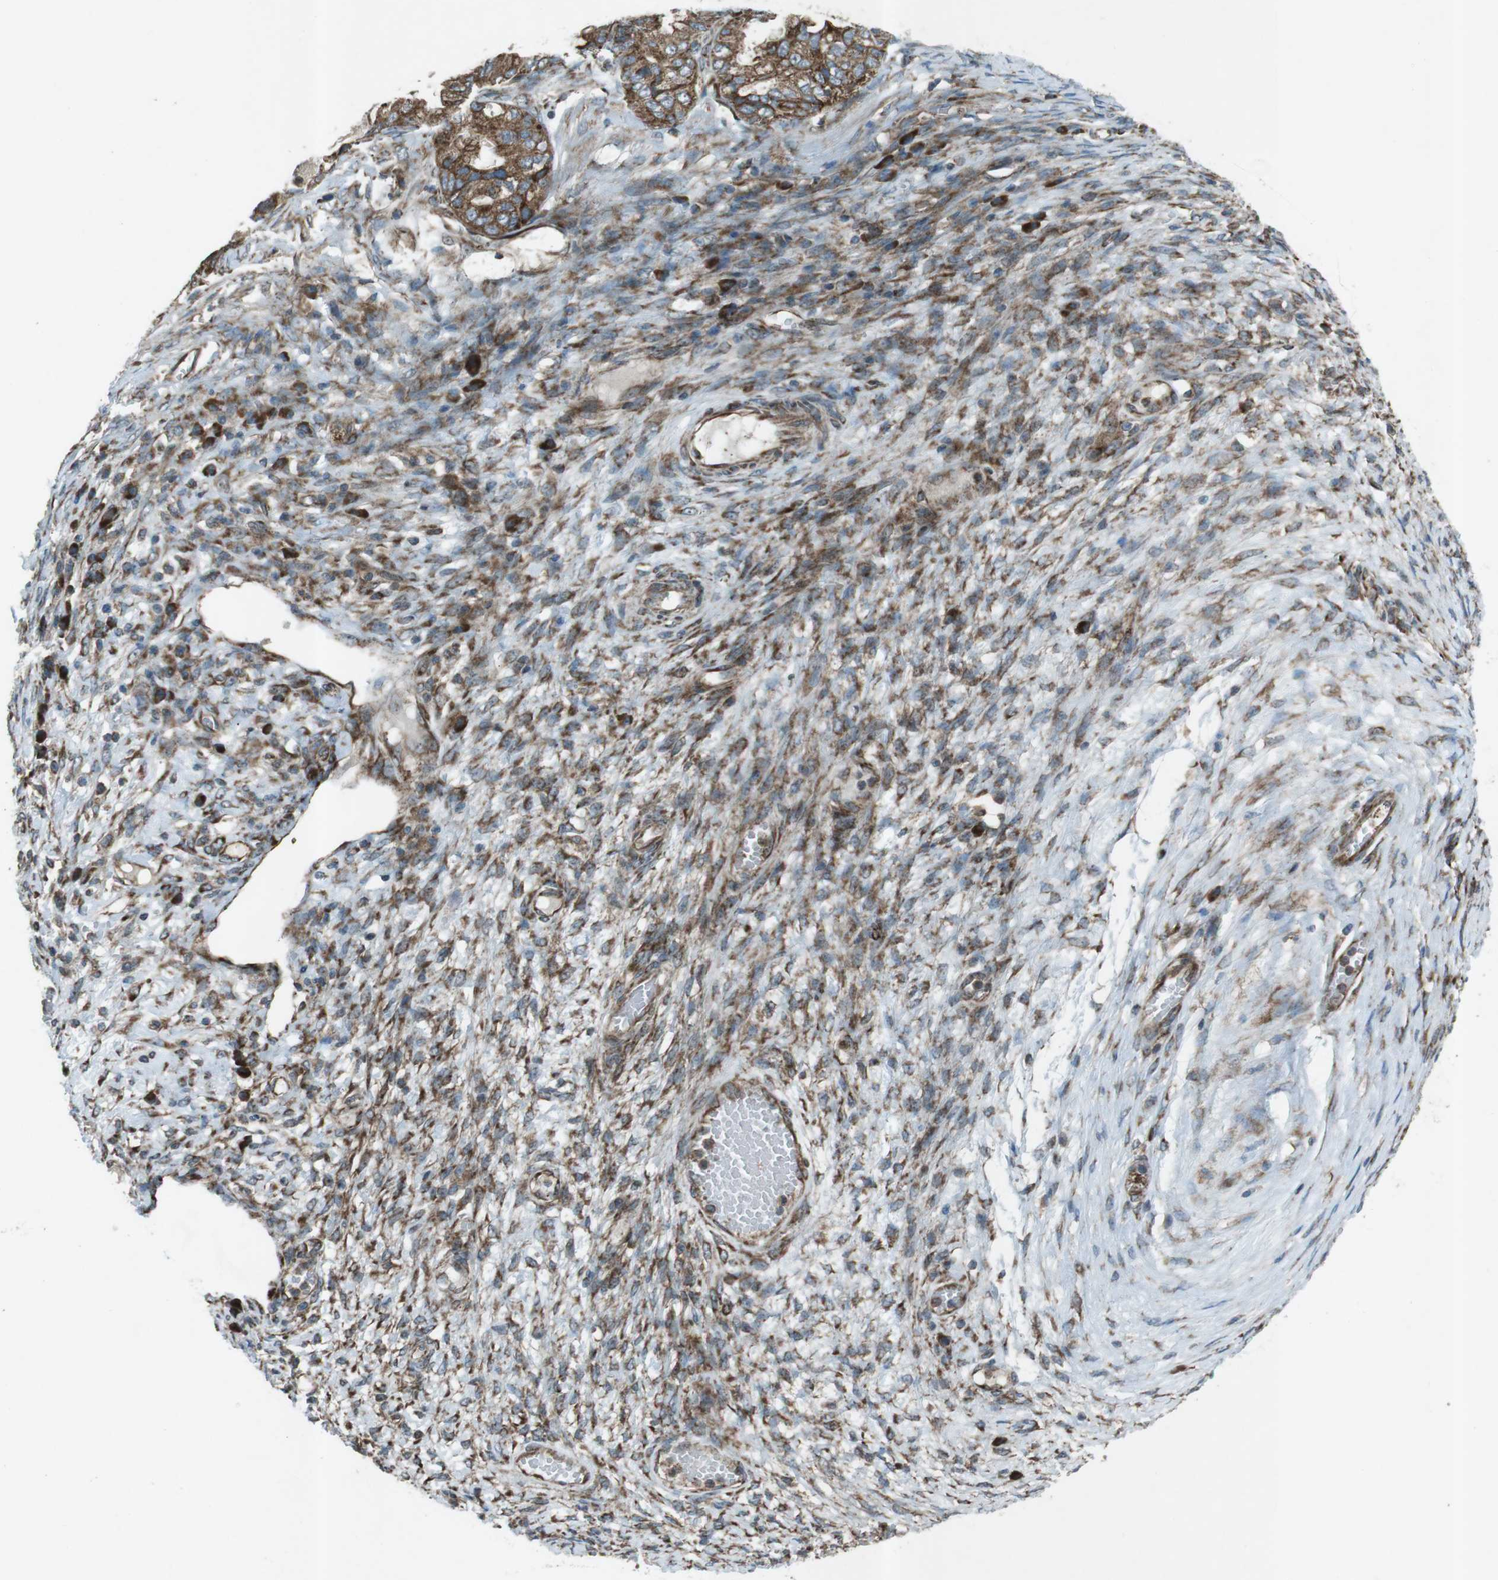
{"staining": {"intensity": "moderate", "quantity": ">75%", "location": "cytoplasmic/membranous"}, "tissue": "ovarian cancer", "cell_type": "Tumor cells", "image_type": "cancer", "snomed": [{"axis": "morphology", "description": "Cystadenocarcinoma, mucinous, NOS"}, {"axis": "topography", "description": "Ovary"}], "caption": "A brown stain labels moderate cytoplasmic/membranous staining of a protein in human ovarian cancer (mucinous cystadenocarcinoma) tumor cells. (DAB = brown stain, brightfield microscopy at high magnification).", "gene": "SLC41A1", "patient": {"sex": "female", "age": 80}}